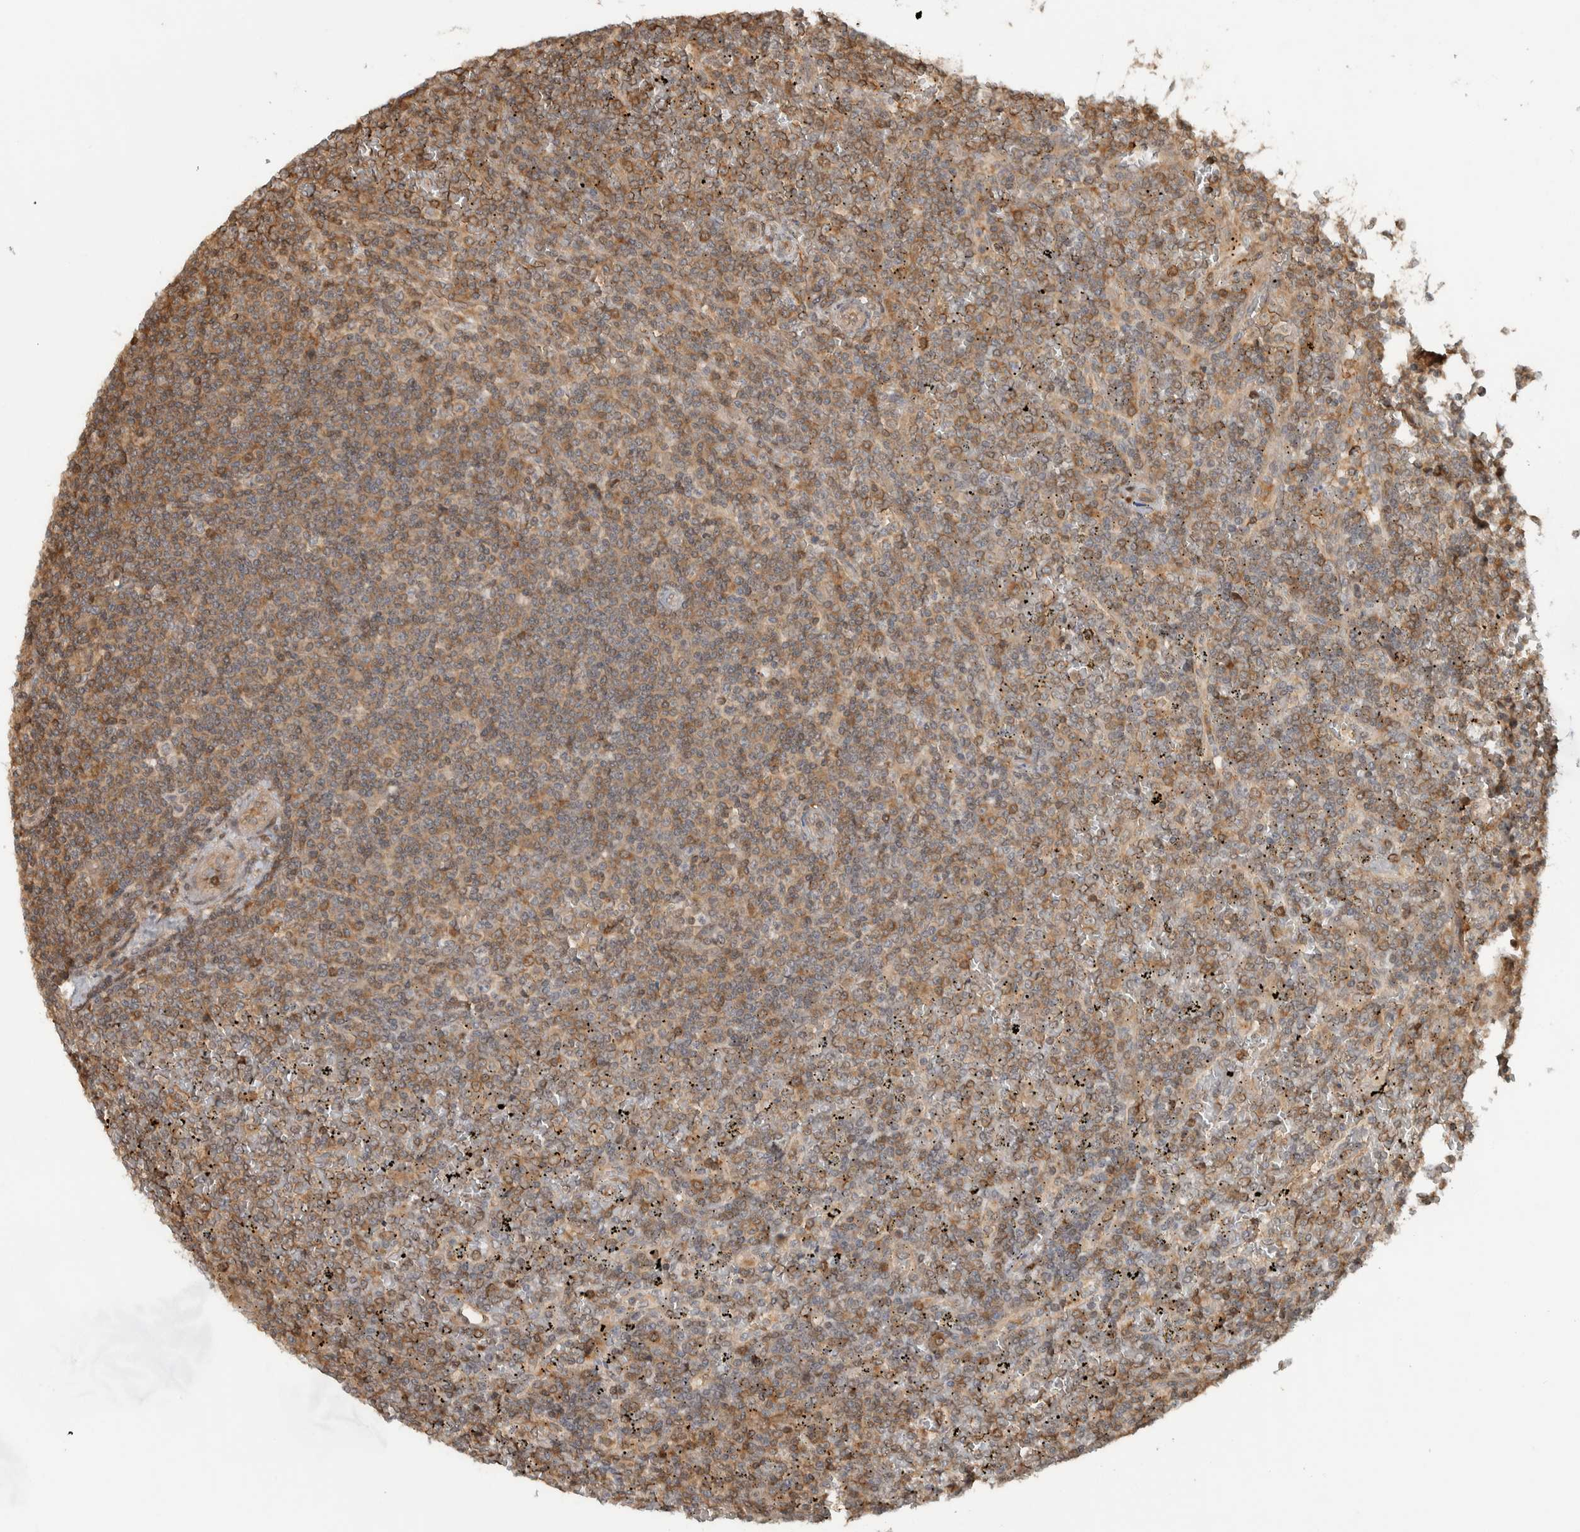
{"staining": {"intensity": "moderate", "quantity": ">75%", "location": "cytoplasmic/membranous"}, "tissue": "lymphoma", "cell_type": "Tumor cells", "image_type": "cancer", "snomed": [{"axis": "morphology", "description": "Malignant lymphoma, non-Hodgkin's type, Low grade"}, {"axis": "topography", "description": "Spleen"}], "caption": "Moderate cytoplasmic/membranous positivity is seen in about >75% of tumor cells in lymphoma.", "gene": "CNTROB", "patient": {"sex": "female", "age": 19}}